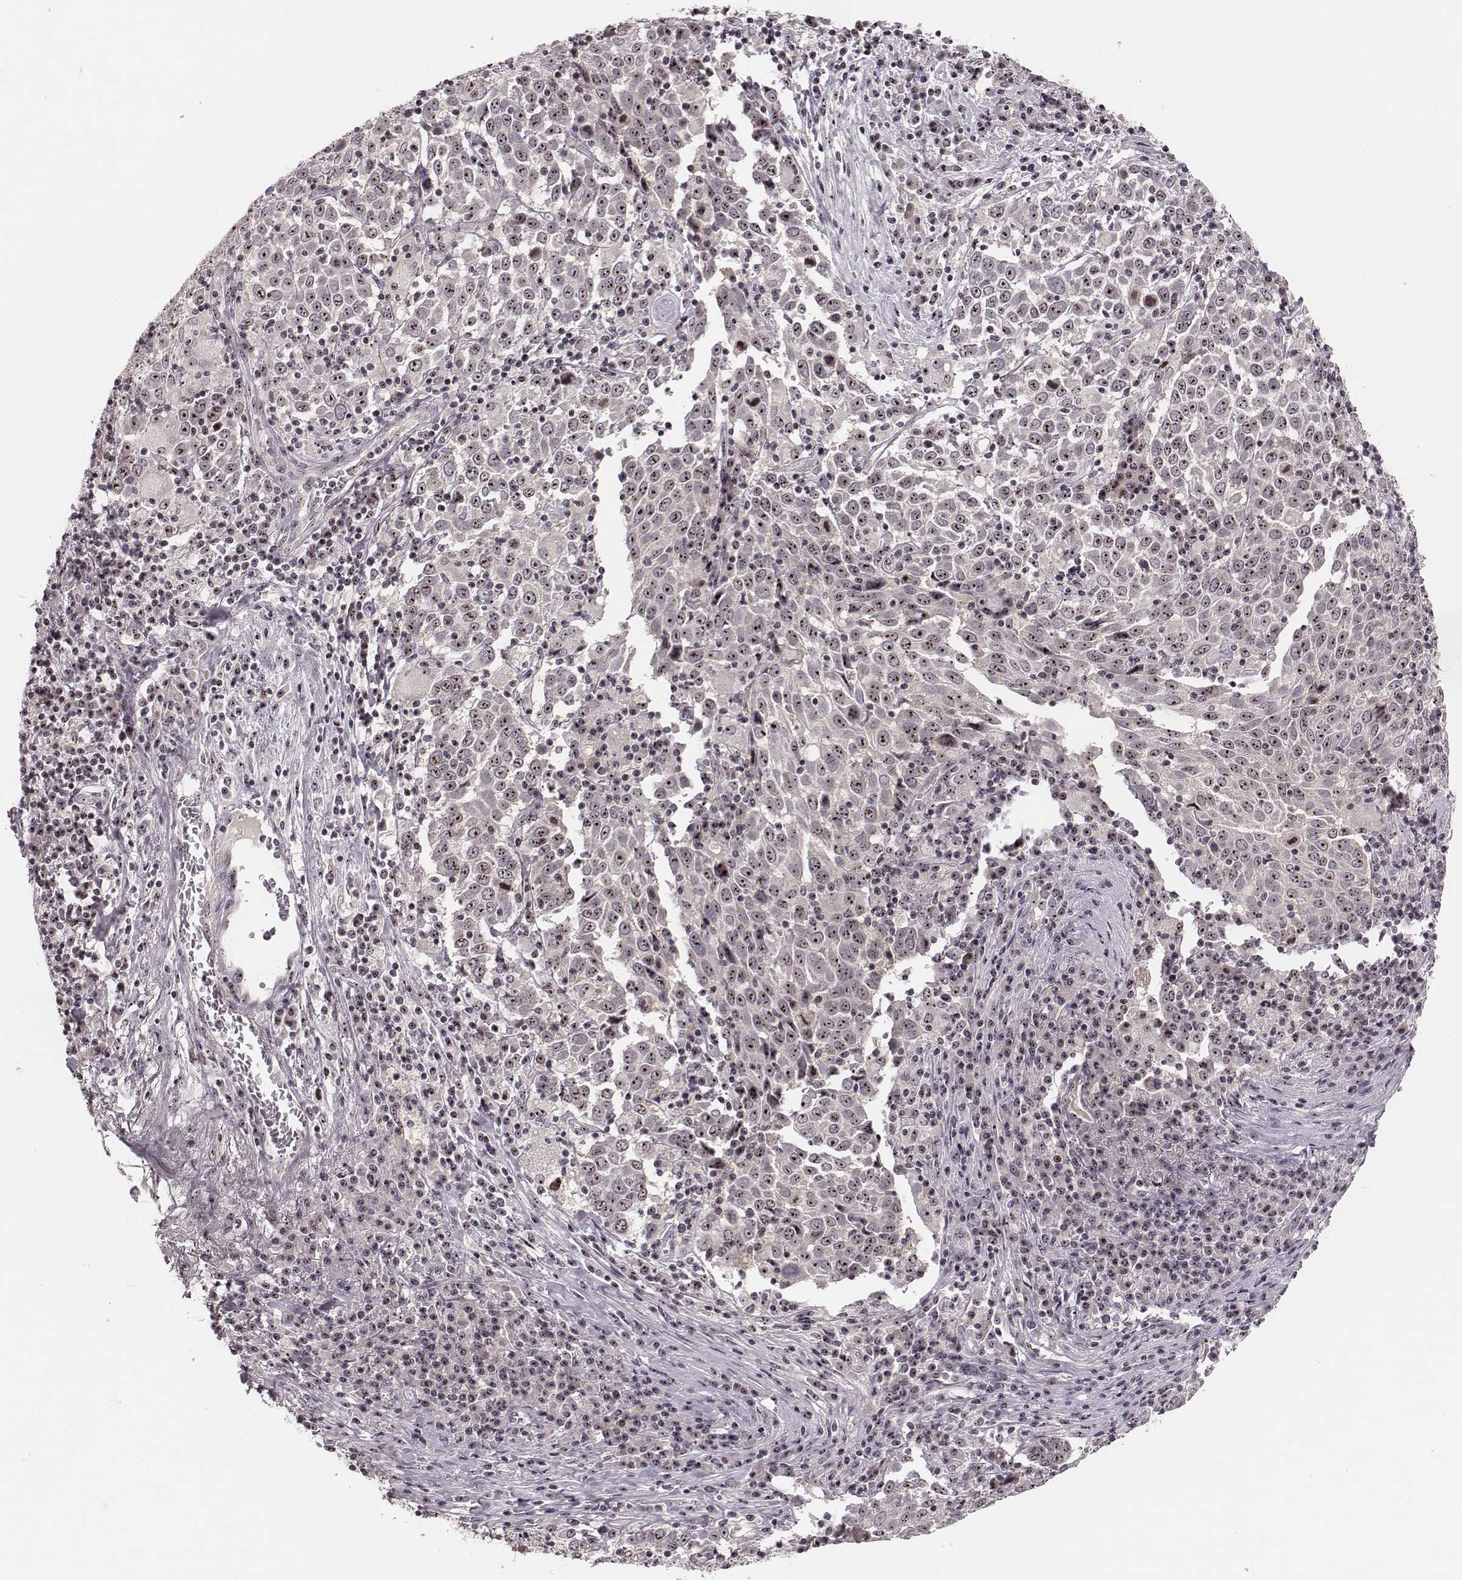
{"staining": {"intensity": "moderate", "quantity": ">75%", "location": "nuclear"}, "tissue": "lung cancer", "cell_type": "Tumor cells", "image_type": "cancer", "snomed": [{"axis": "morphology", "description": "Squamous cell carcinoma, NOS"}, {"axis": "topography", "description": "Lung"}], "caption": "Immunohistochemistry of lung squamous cell carcinoma exhibits medium levels of moderate nuclear expression in approximately >75% of tumor cells.", "gene": "NOP56", "patient": {"sex": "male", "age": 57}}